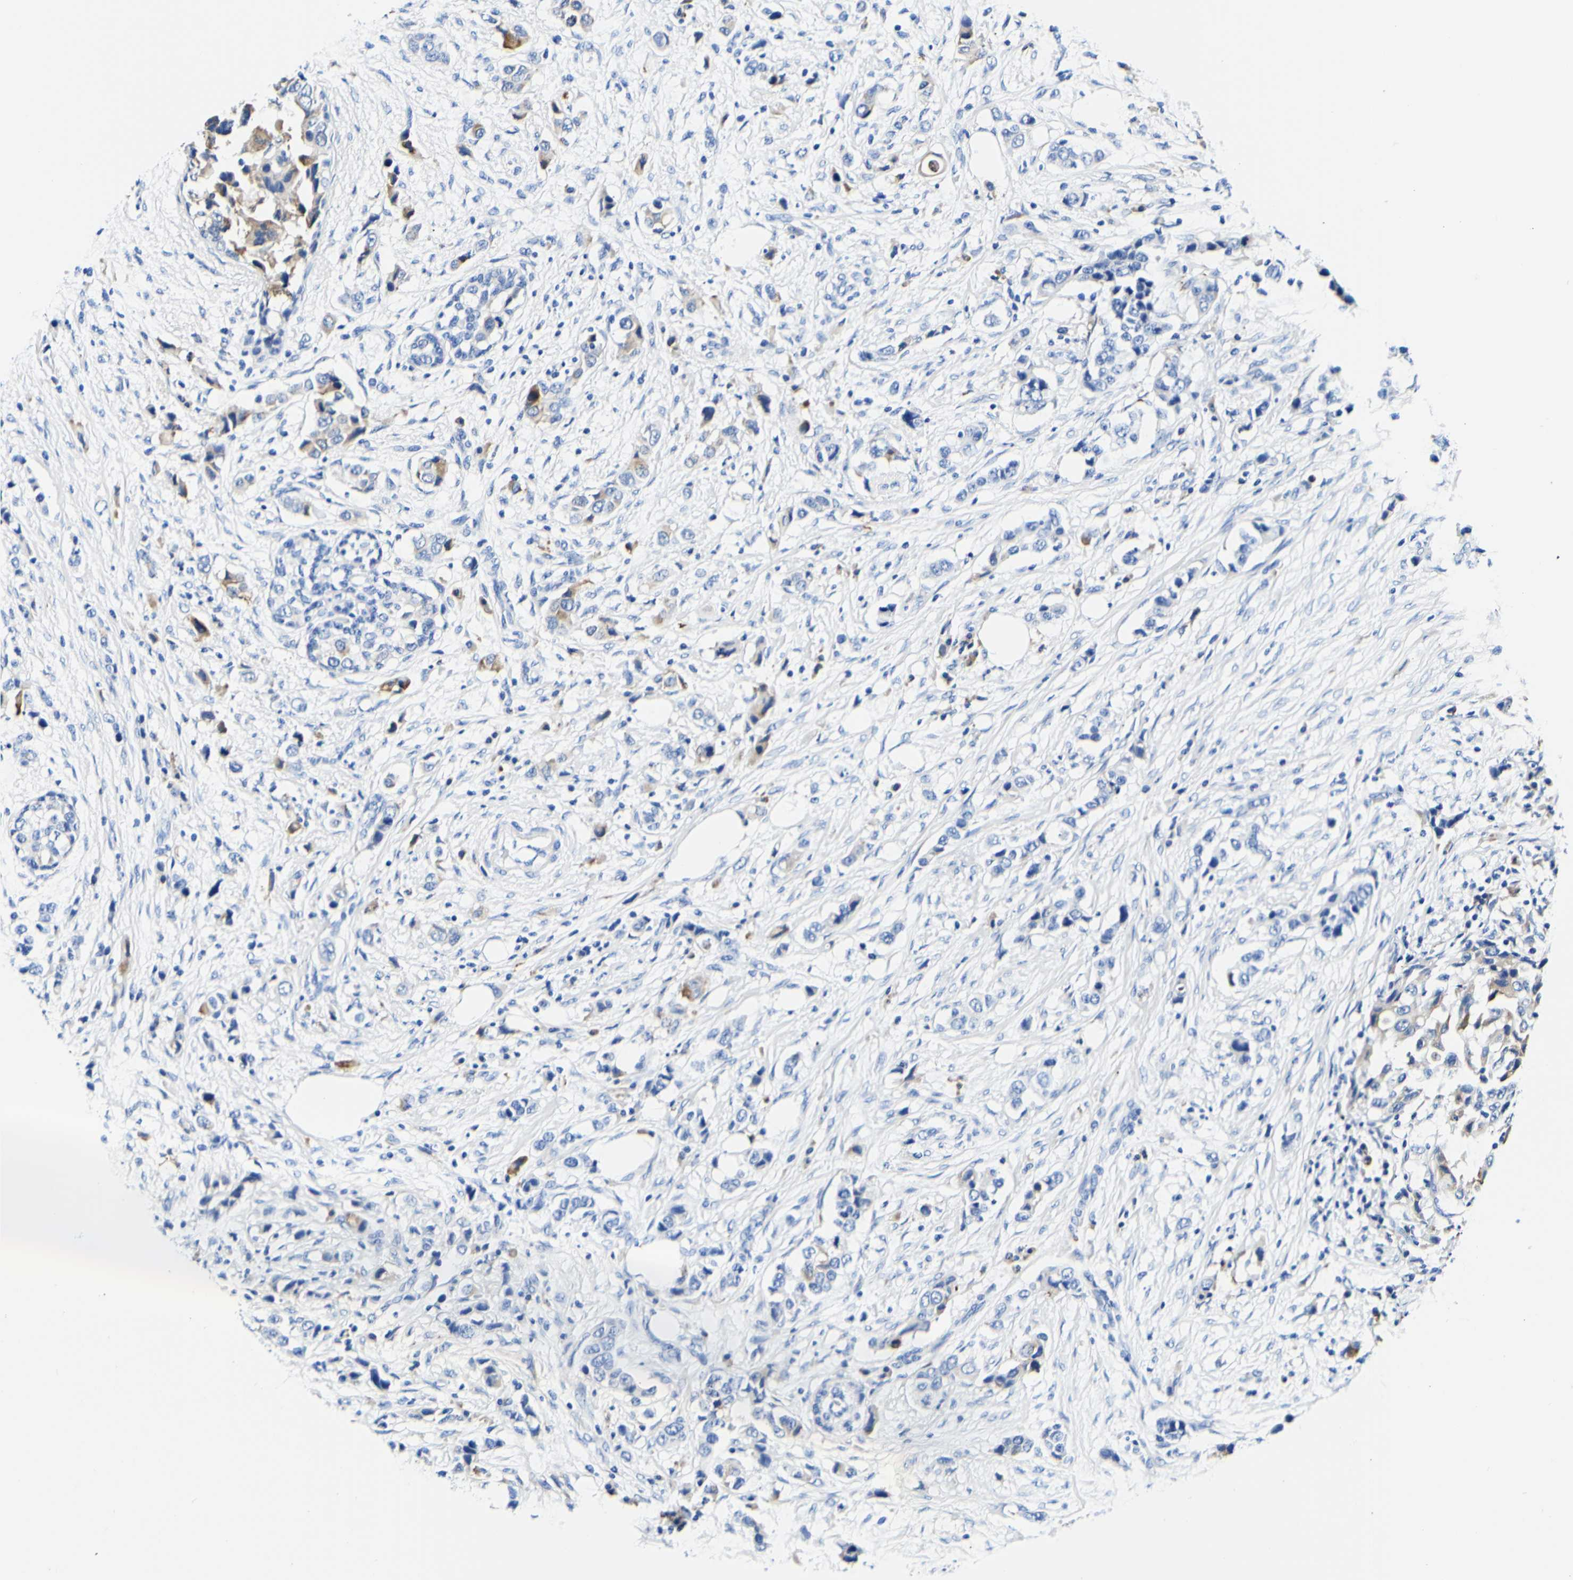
{"staining": {"intensity": "weak", "quantity": "<25%", "location": "cytoplasmic/membranous"}, "tissue": "breast cancer", "cell_type": "Tumor cells", "image_type": "cancer", "snomed": [{"axis": "morphology", "description": "Normal tissue, NOS"}, {"axis": "morphology", "description": "Duct carcinoma"}, {"axis": "topography", "description": "Breast"}], "caption": "High power microscopy micrograph of an immunohistochemistry (IHC) photomicrograph of breast cancer (intraductal carcinoma), revealing no significant positivity in tumor cells.", "gene": "P4HB", "patient": {"sex": "female", "age": 50}}